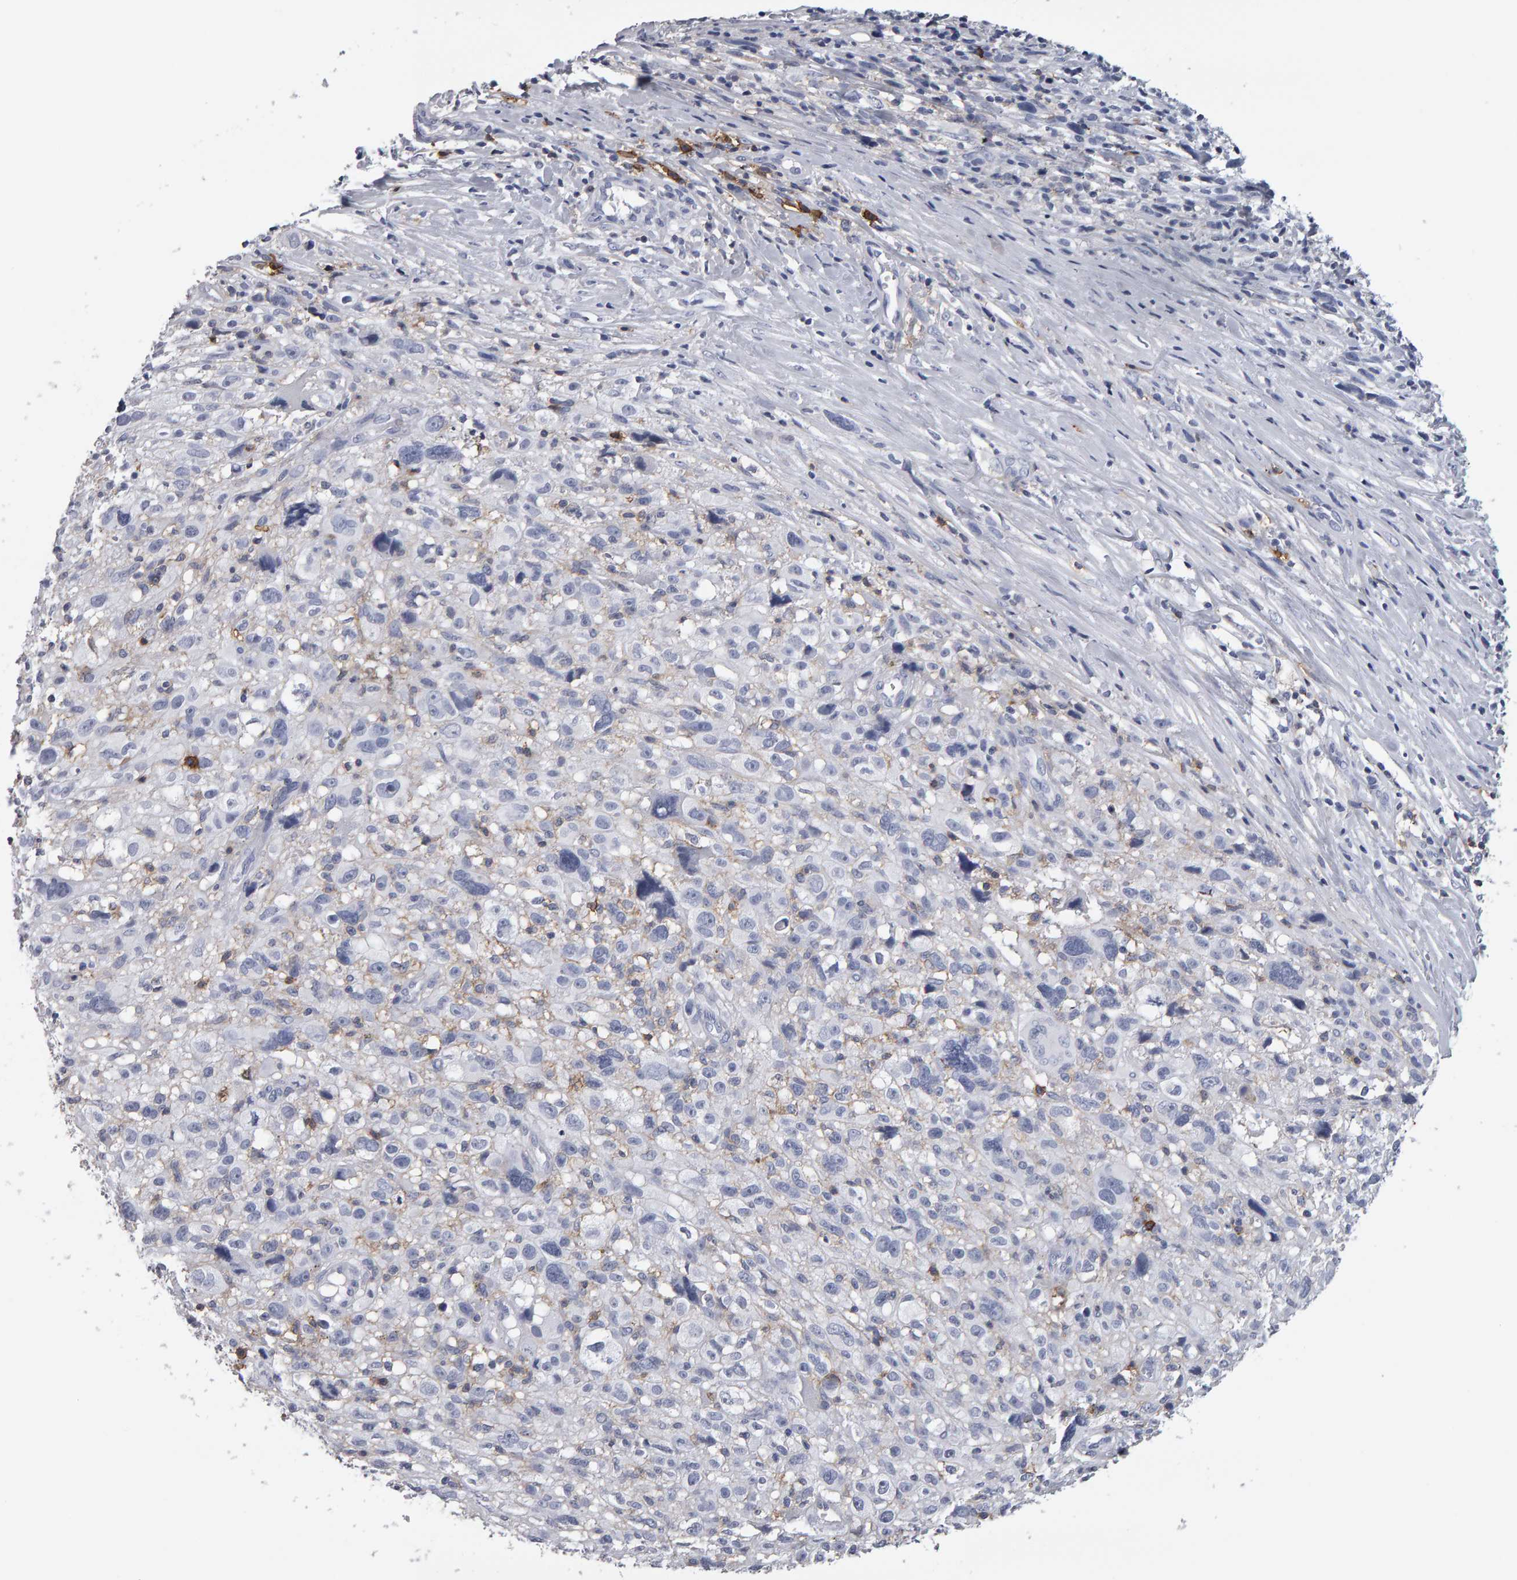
{"staining": {"intensity": "negative", "quantity": "none", "location": "none"}, "tissue": "melanoma", "cell_type": "Tumor cells", "image_type": "cancer", "snomed": [{"axis": "morphology", "description": "Malignant melanoma, NOS"}, {"axis": "topography", "description": "Skin"}], "caption": "DAB (3,3'-diaminobenzidine) immunohistochemical staining of malignant melanoma reveals no significant staining in tumor cells.", "gene": "CD38", "patient": {"sex": "female", "age": 55}}